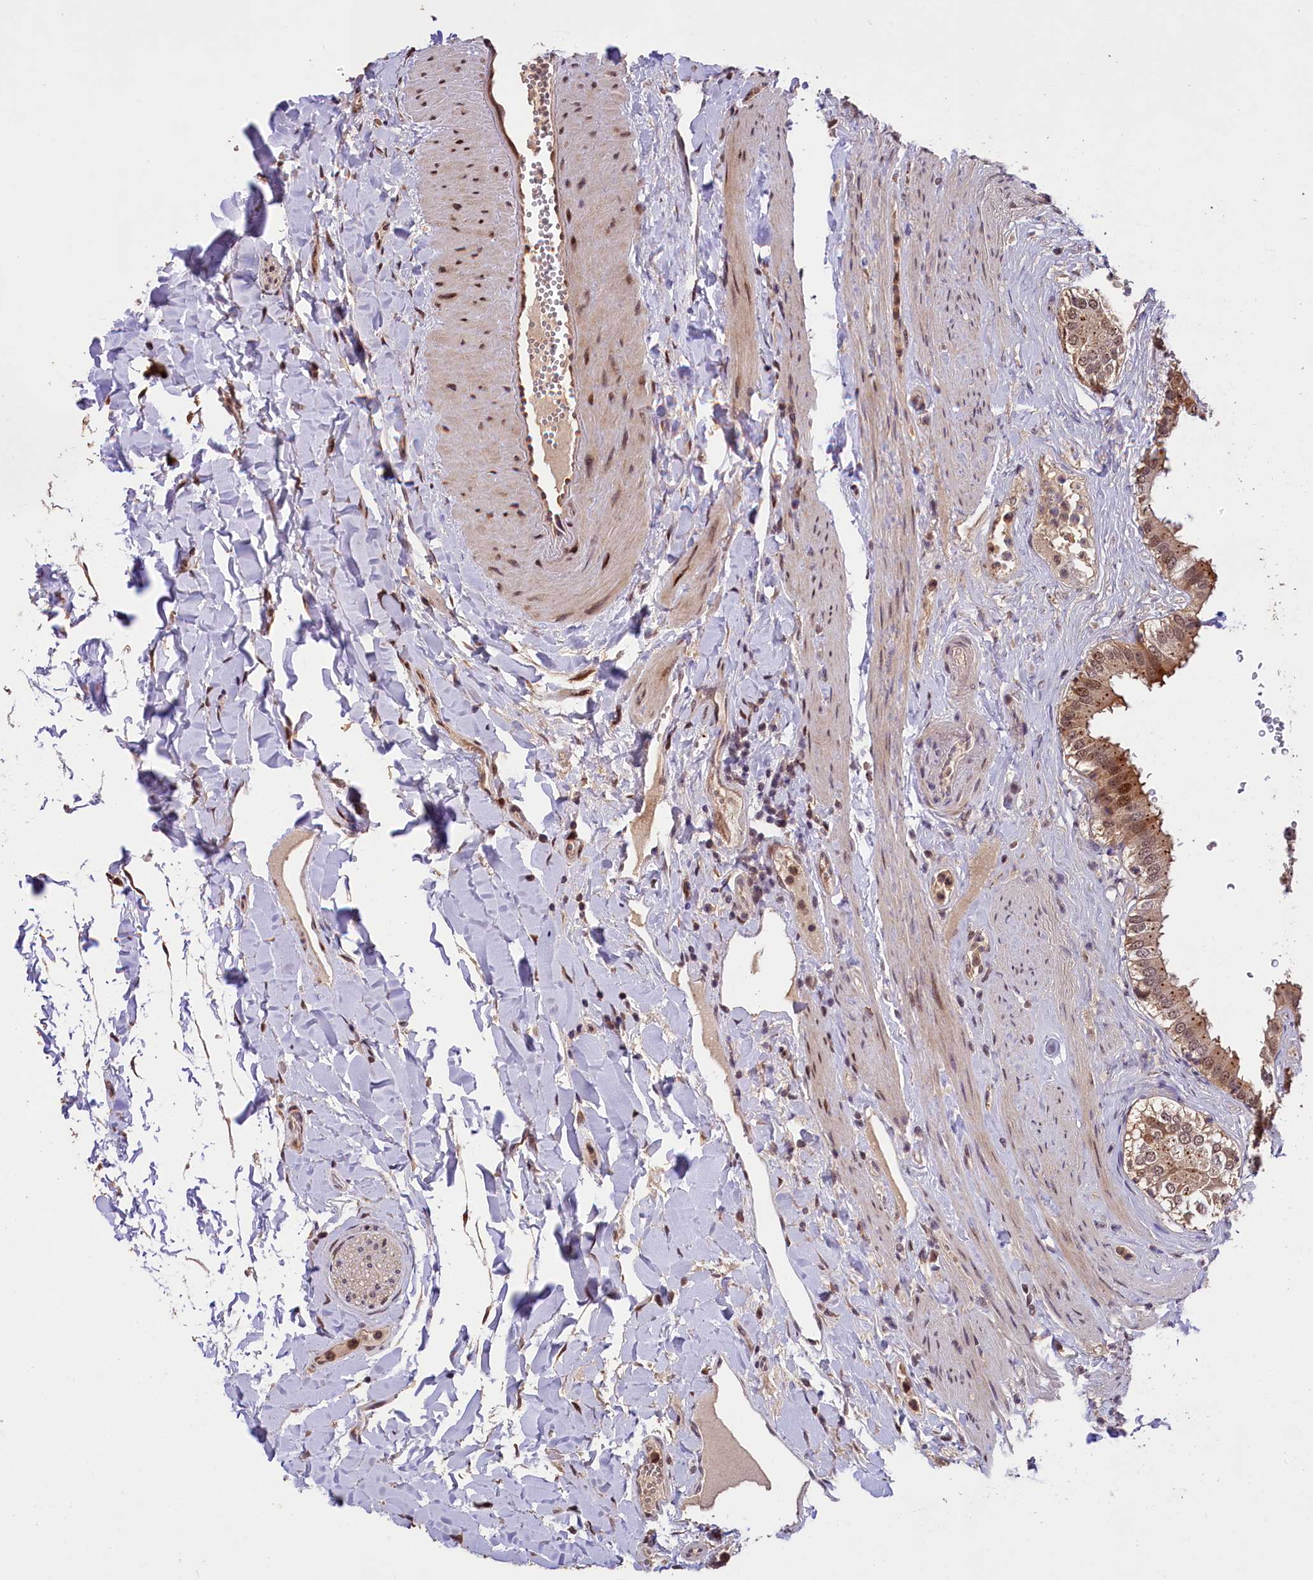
{"staining": {"intensity": "moderate", "quantity": ">75%", "location": "cytoplasmic/membranous,nuclear"}, "tissue": "gallbladder", "cell_type": "Glandular cells", "image_type": "normal", "snomed": [{"axis": "morphology", "description": "Normal tissue, NOS"}, {"axis": "topography", "description": "Gallbladder"}], "caption": "Gallbladder stained with immunohistochemistry displays moderate cytoplasmic/membranous,nuclear positivity in about >75% of glandular cells.", "gene": "PHAF1", "patient": {"sex": "female", "age": 61}}